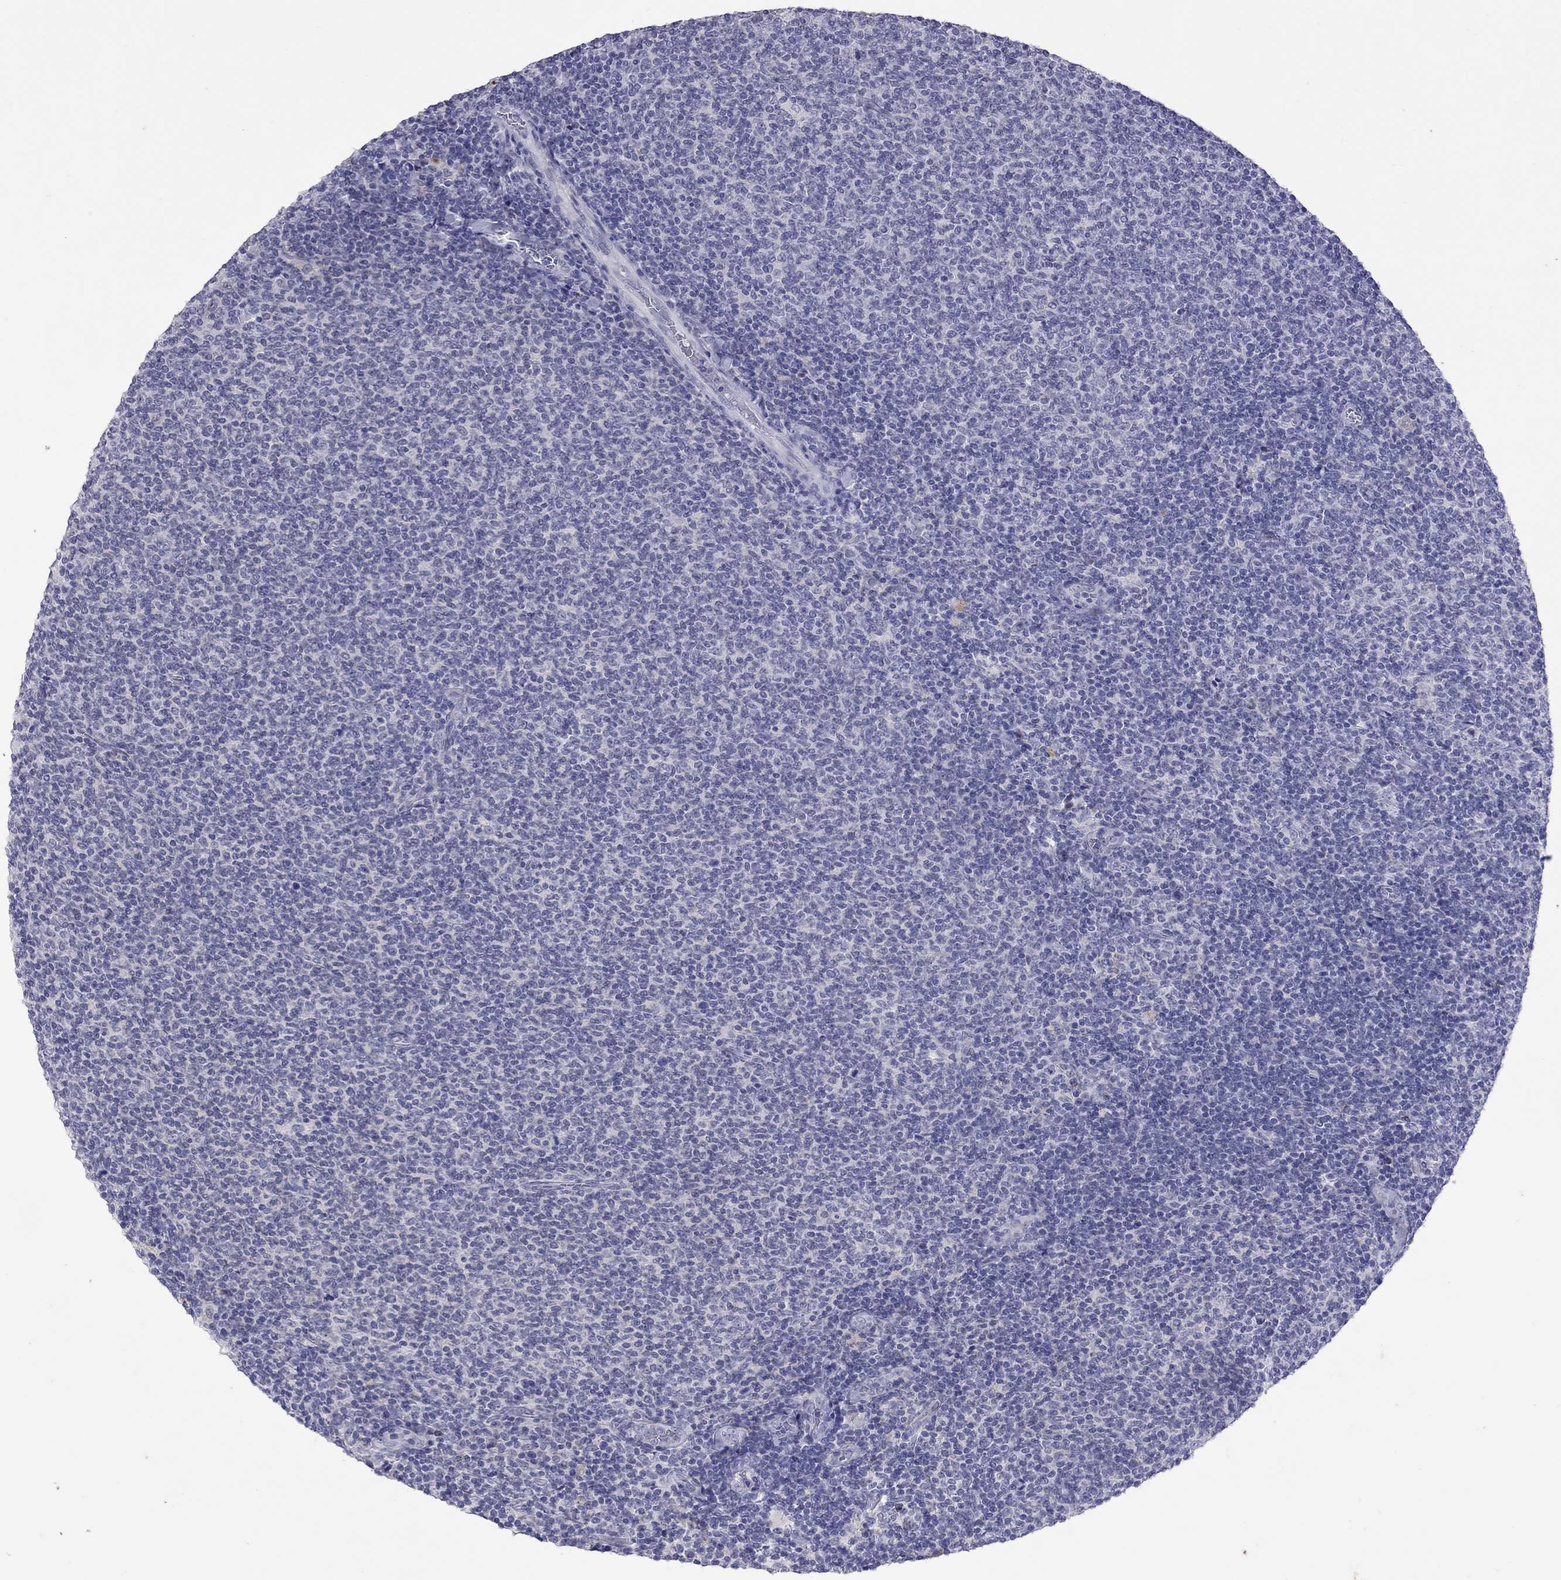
{"staining": {"intensity": "negative", "quantity": "none", "location": "none"}, "tissue": "lymphoma", "cell_type": "Tumor cells", "image_type": "cancer", "snomed": [{"axis": "morphology", "description": "Malignant lymphoma, non-Hodgkin's type, Low grade"}, {"axis": "topography", "description": "Lymph node"}], "caption": "Human malignant lymphoma, non-Hodgkin's type (low-grade) stained for a protein using IHC demonstrates no positivity in tumor cells.", "gene": "SLAMF1", "patient": {"sex": "male", "age": 52}}